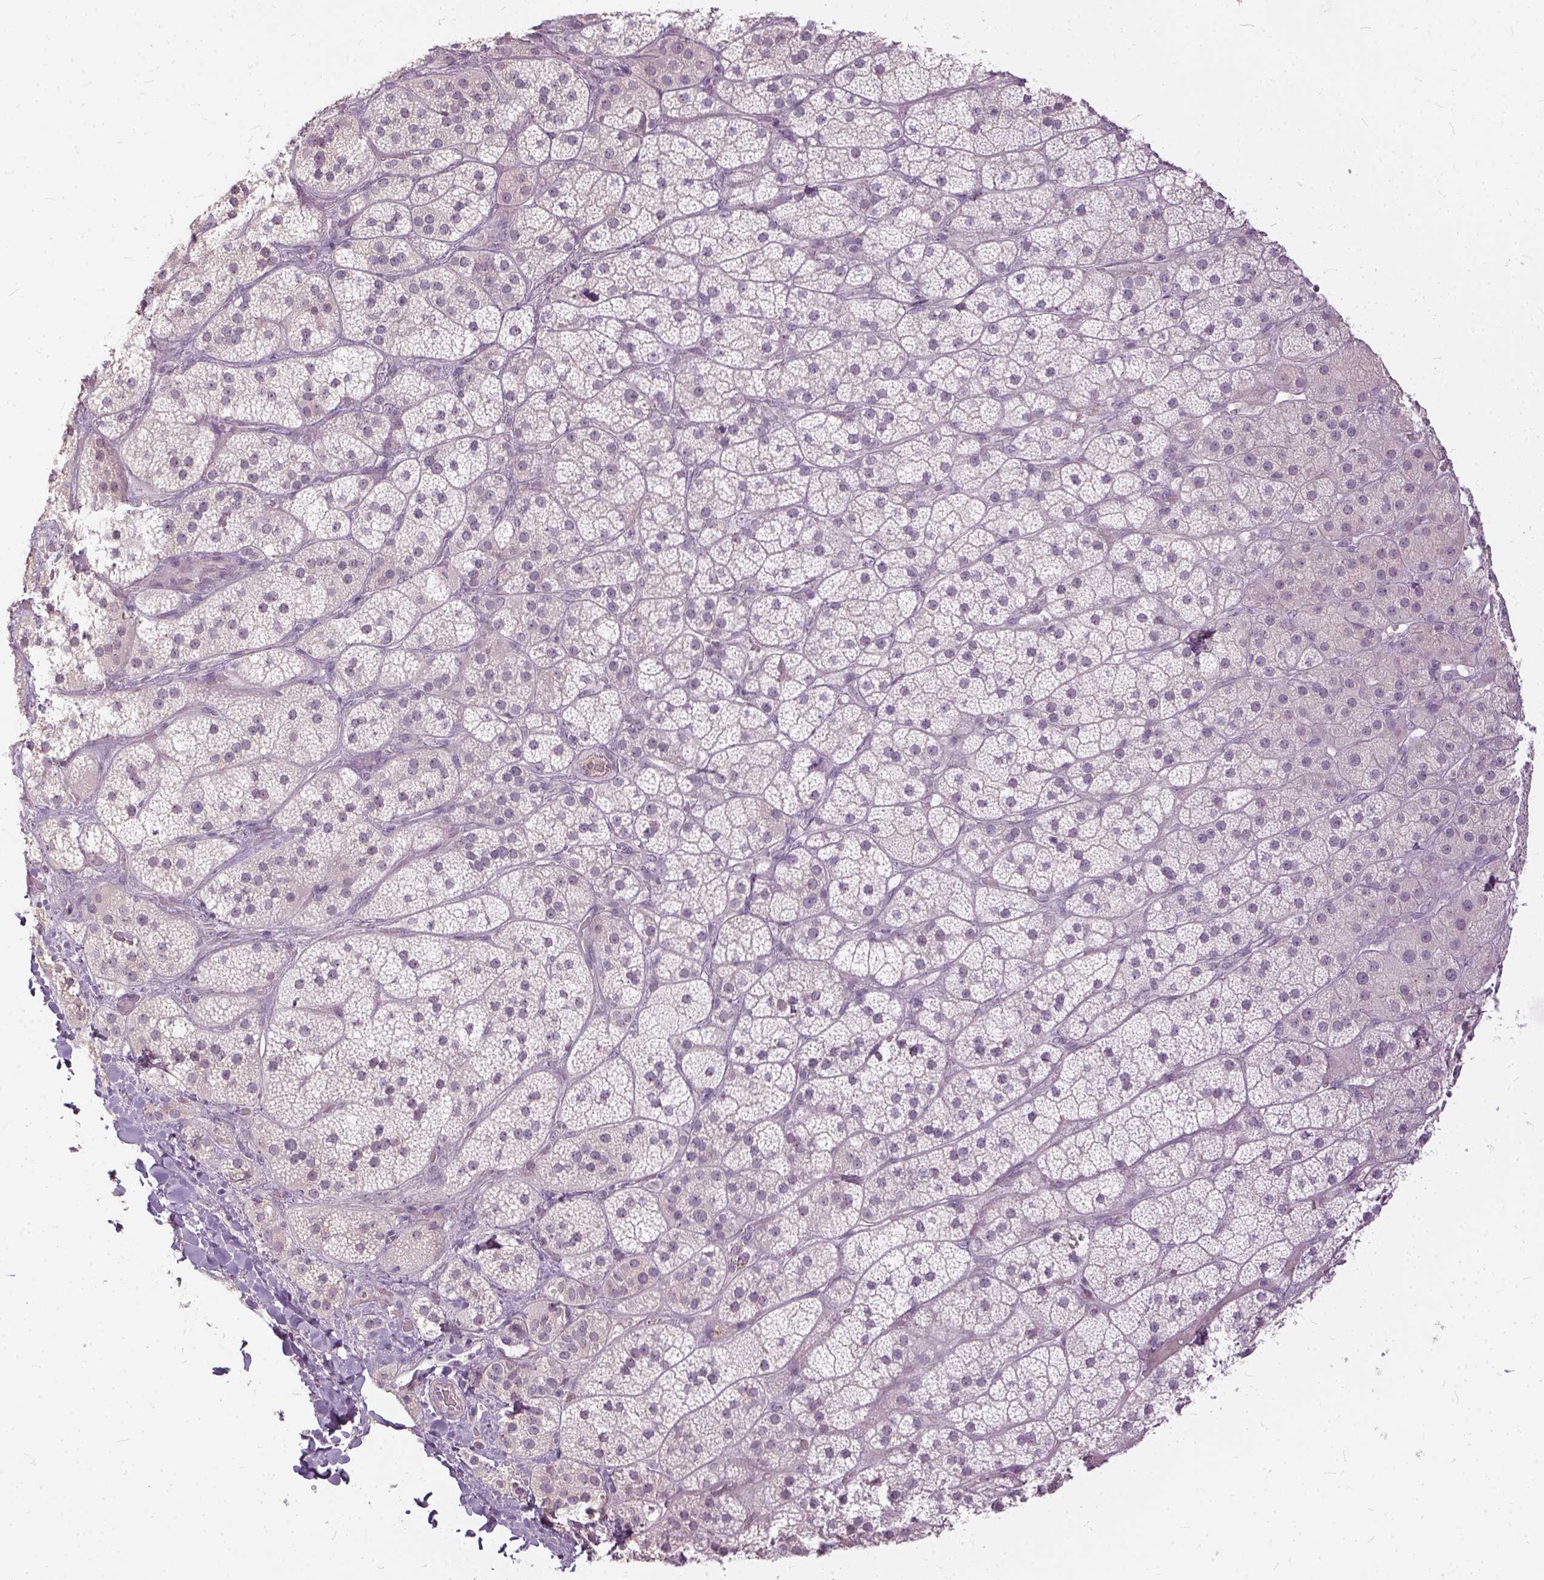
{"staining": {"intensity": "weak", "quantity": "<25%", "location": "cytoplasmic/membranous"}, "tissue": "adrenal gland", "cell_type": "Glandular cells", "image_type": "normal", "snomed": [{"axis": "morphology", "description": "Normal tissue, NOS"}, {"axis": "topography", "description": "Adrenal gland"}], "caption": "Histopathology image shows no significant protein staining in glandular cells of benign adrenal gland.", "gene": "ANO2", "patient": {"sex": "male", "age": 57}}